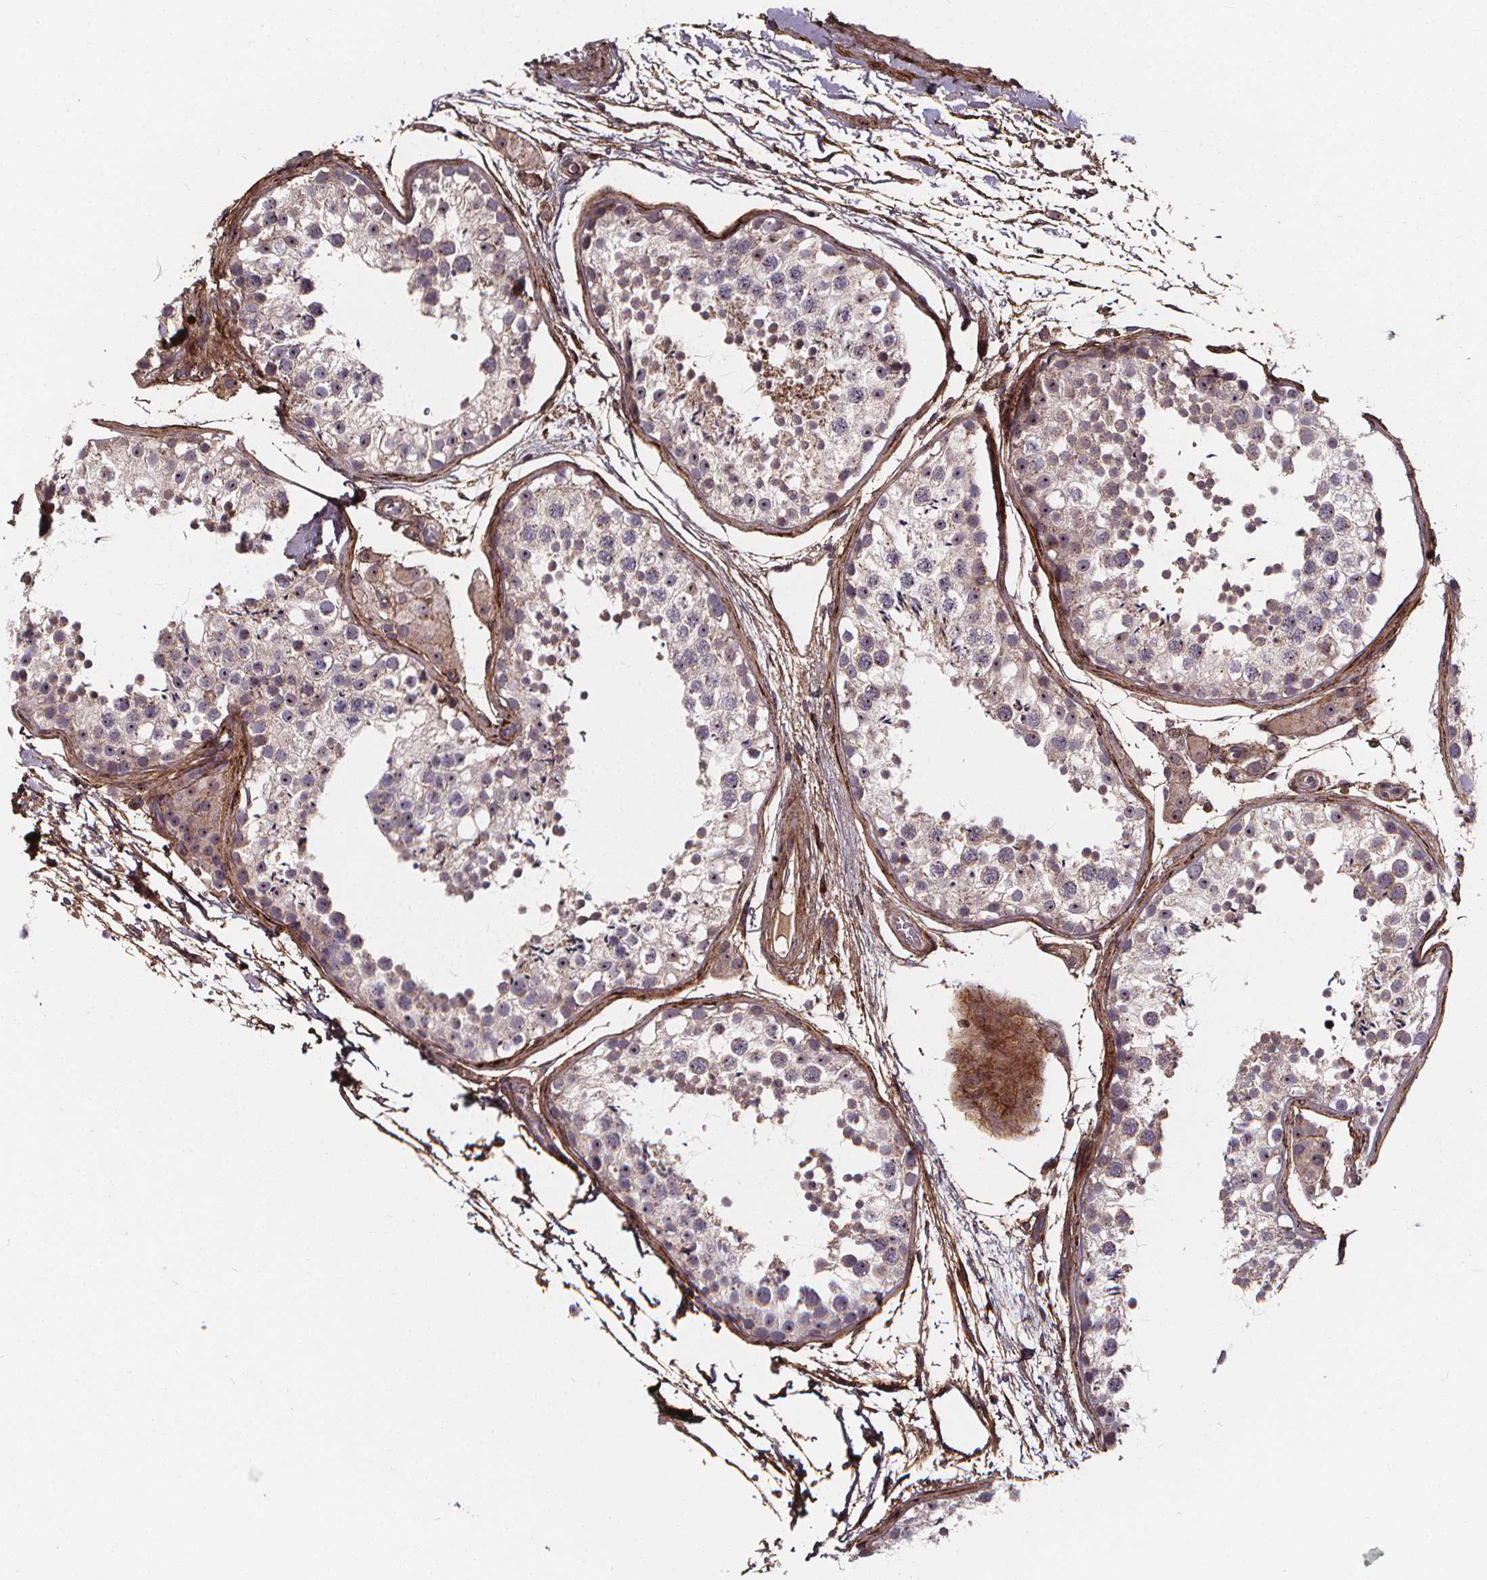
{"staining": {"intensity": "weak", "quantity": "25%-75%", "location": "cytoplasmic/membranous"}, "tissue": "testis", "cell_type": "Cells in seminiferous ducts", "image_type": "normal", "snomed": [{"axis": "morphology", "description": "Normal tissue, NOS"}, {"axis": "topography", "description": "Testis"}], "caption": "About 25%-75% of cells in seminiferous ducts in benign human testis show weak cytoplasmic/membranous protein positivity as visualized by brown immunohistochemical staining.", "gene": "AEBP1", "patient": {"sex": "male", "age": 29}}